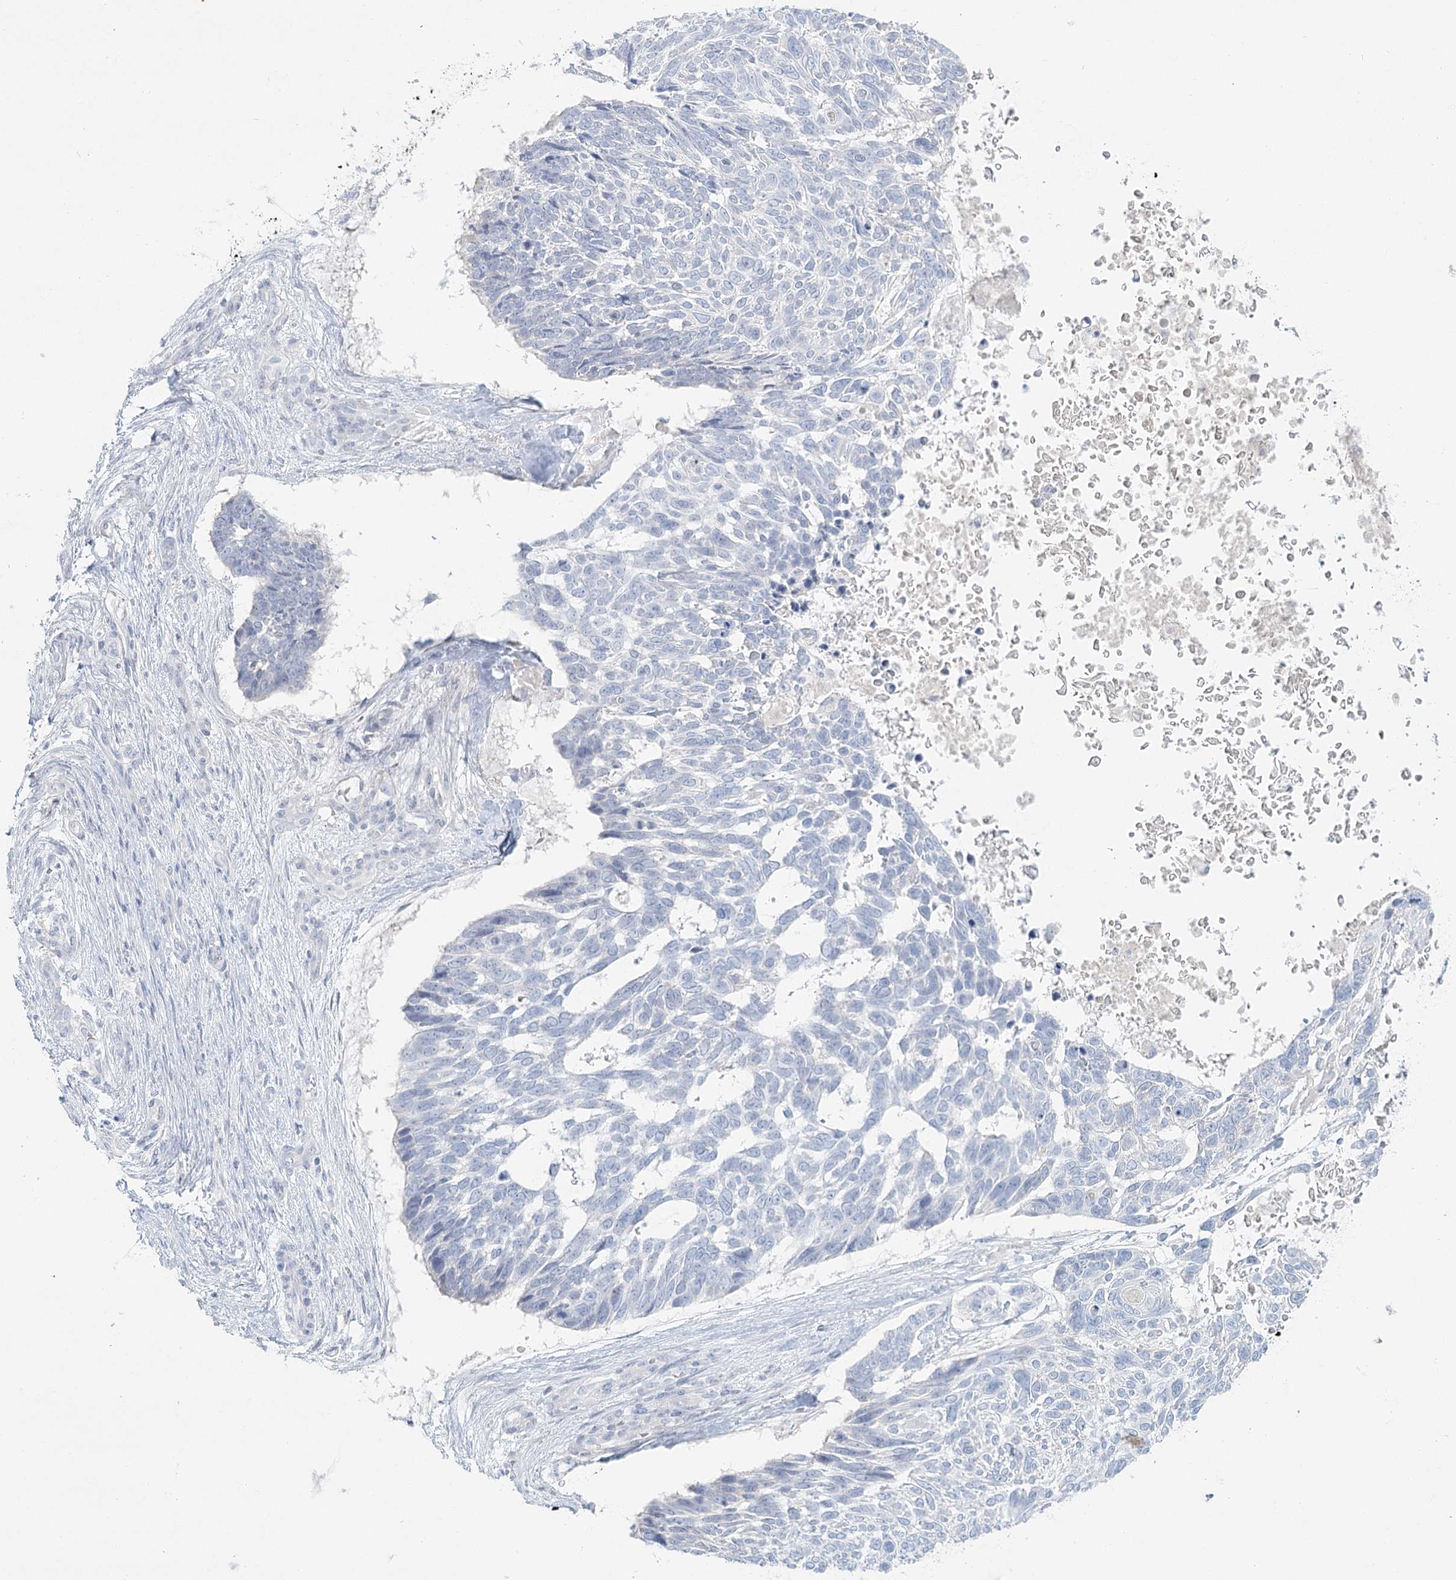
{"staining": {"intensity": "negative", "quantity": "none", "location": "none"}, "tissue": "skin cancer", "cell_type": "Tumor cells", "image_type": "cancer", "snomed": [{"axis": "morphology", "description": "Basal cell carcinoma"}, {"axis": "topography", "description": "Skin"}], "caption": "A high-resolution micrograph shows immunohistochemistry (IHC) staining of basal cell carcinoma (skin), which displays no significant positivity in tumor cells.", "gene": "DMGDH", "patient": {"sex": "male", "age": 88}}